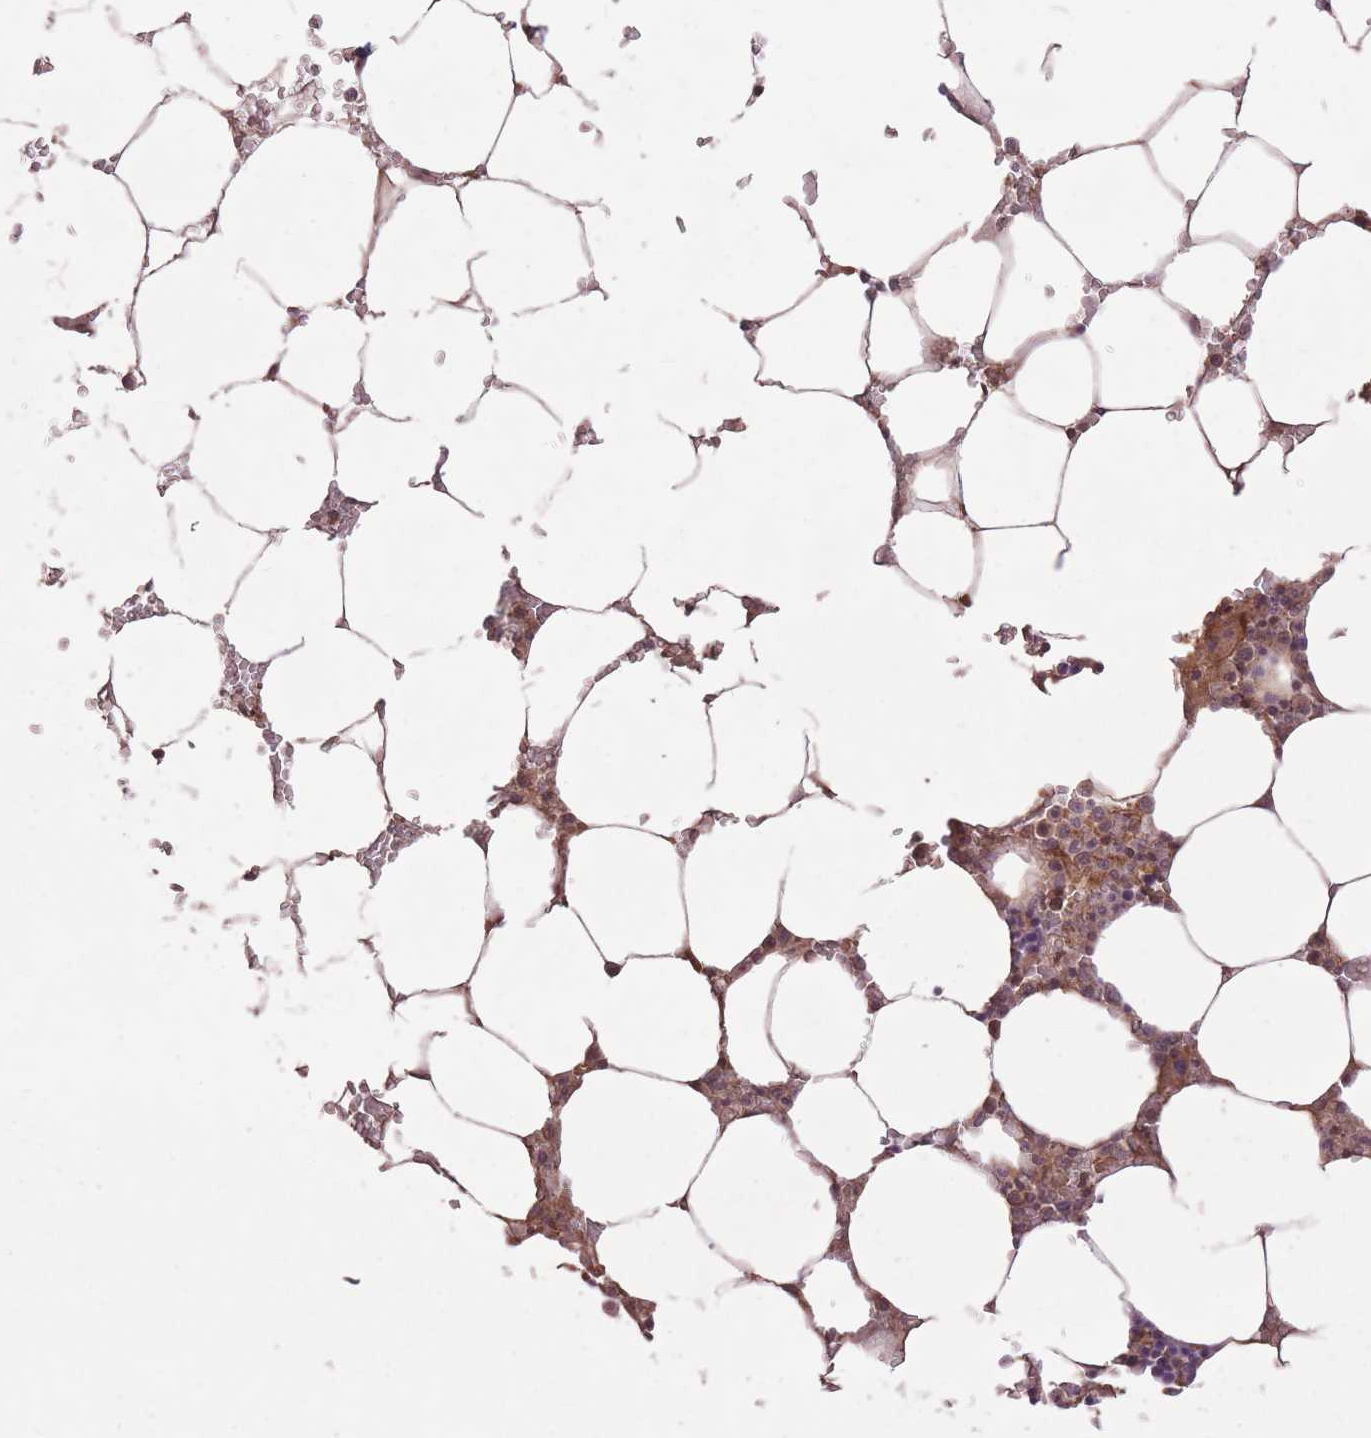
{"staining": {"intensity": "moderate", "quantity": ">75%", "location": "cytoplasmic/membranous,nuclear"}, "tissue": "bone marrow", "cell_type": "Hematopoietic cells", "image_type": "normal", "snomed": [{"axis": "morphology", "description": "Normal tissue, NOS"}, {"axis": "topography", "description": "Bone marrow"}], "caption": "This is an image of IHC staining of normal bone marrow, which shows moderate expression in the cytoplasmic/membranous,nuclear of hematopoietic cells.", "gene": "POLR3F", "patient": {"sex": "male", "age": 70}}